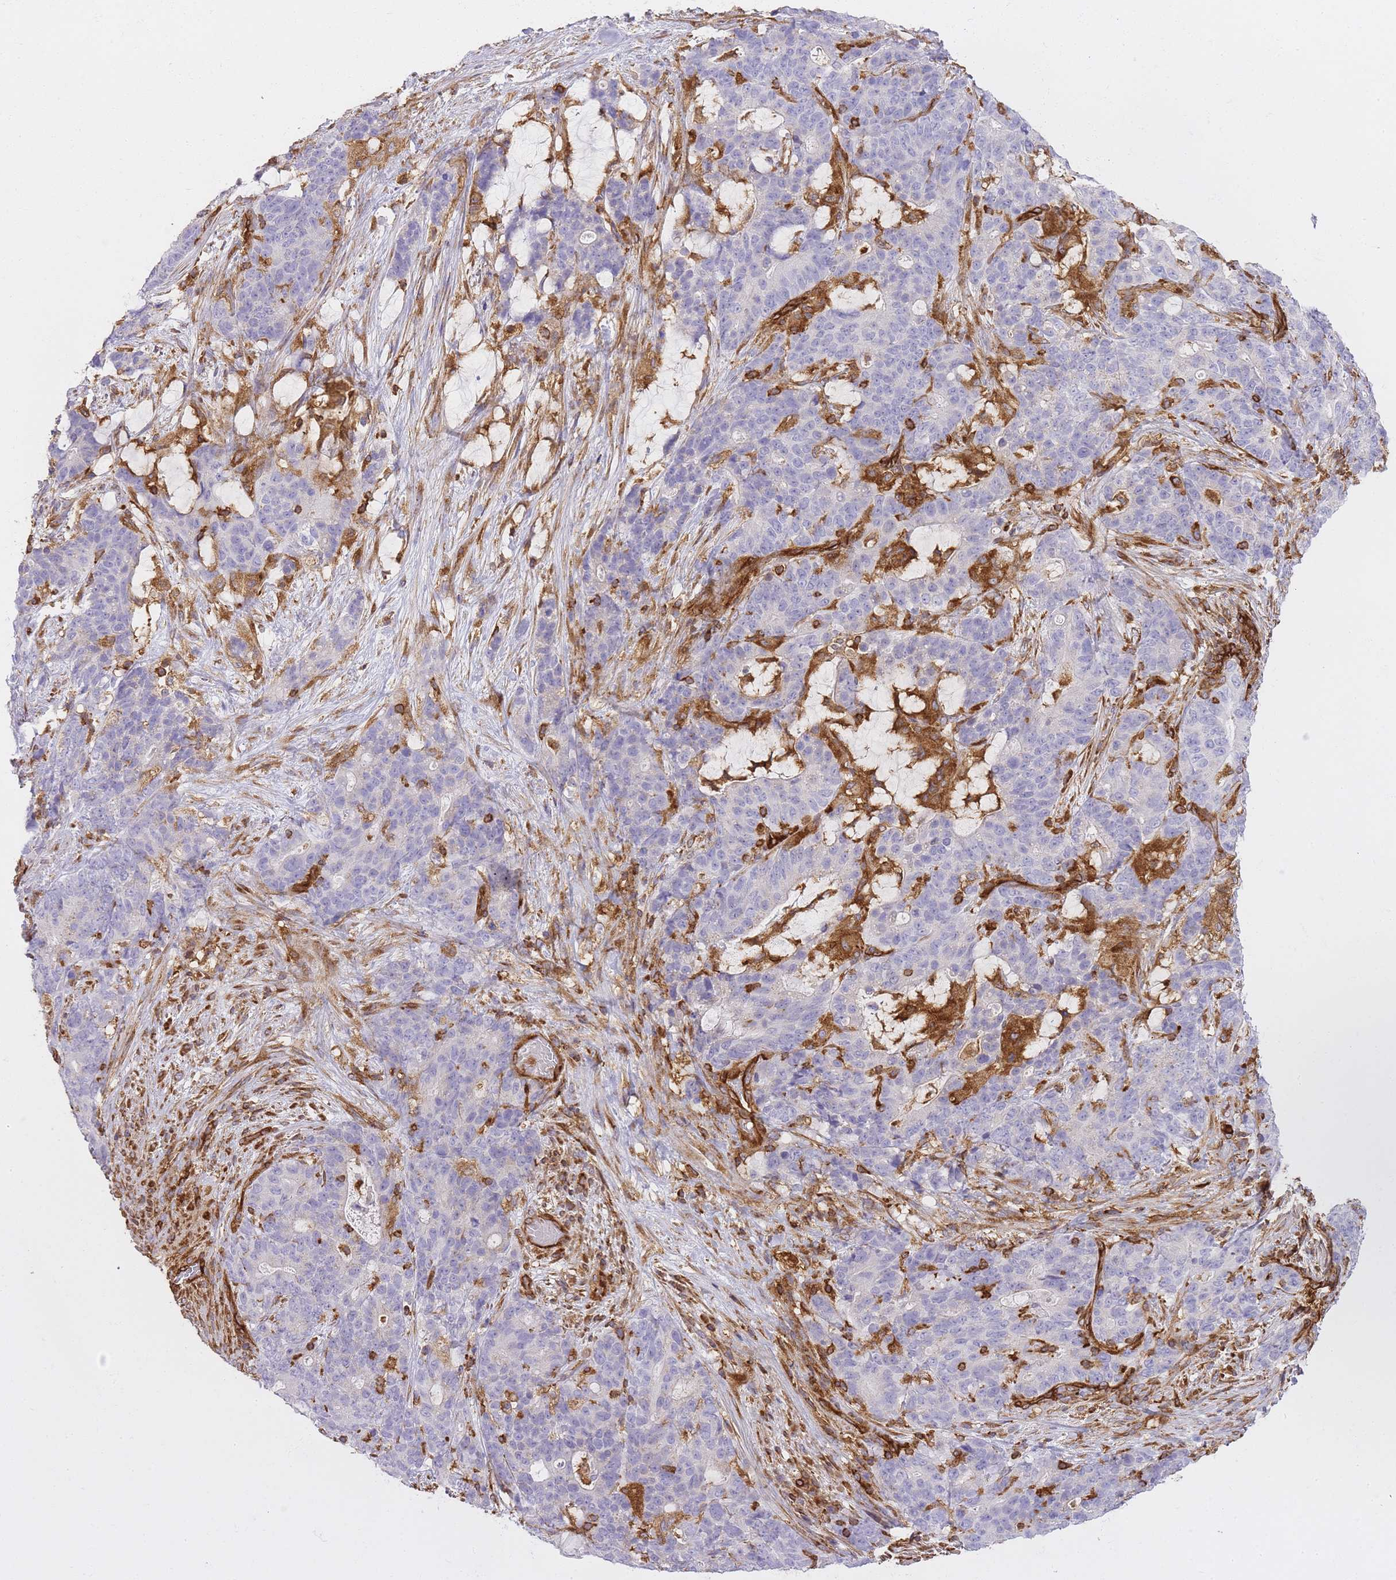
{"staining": {"intensity": "negative", "quantity": "none", "location": "none"}, "tissue": "stomach cancer", "cell_type": "Tumor cells", "image_type": "cancer", "snomed": [{"axis": "morphology", "description": "Normal tissue, NOS"}, {"axis": "morphology", "description": "Adenocarcinoma, NOS"}, {"axis": "topography", "description": "Stomach"}], "caption": "IHC image of neoplastic tissue: human stomach adenocarcinoma stained with DAB (3,3'-diaminobenzidine) exhibits no significant protein positivity in tumor cells.", "gene": "MSN", "patient": {"sex": "female", "age": 64}}